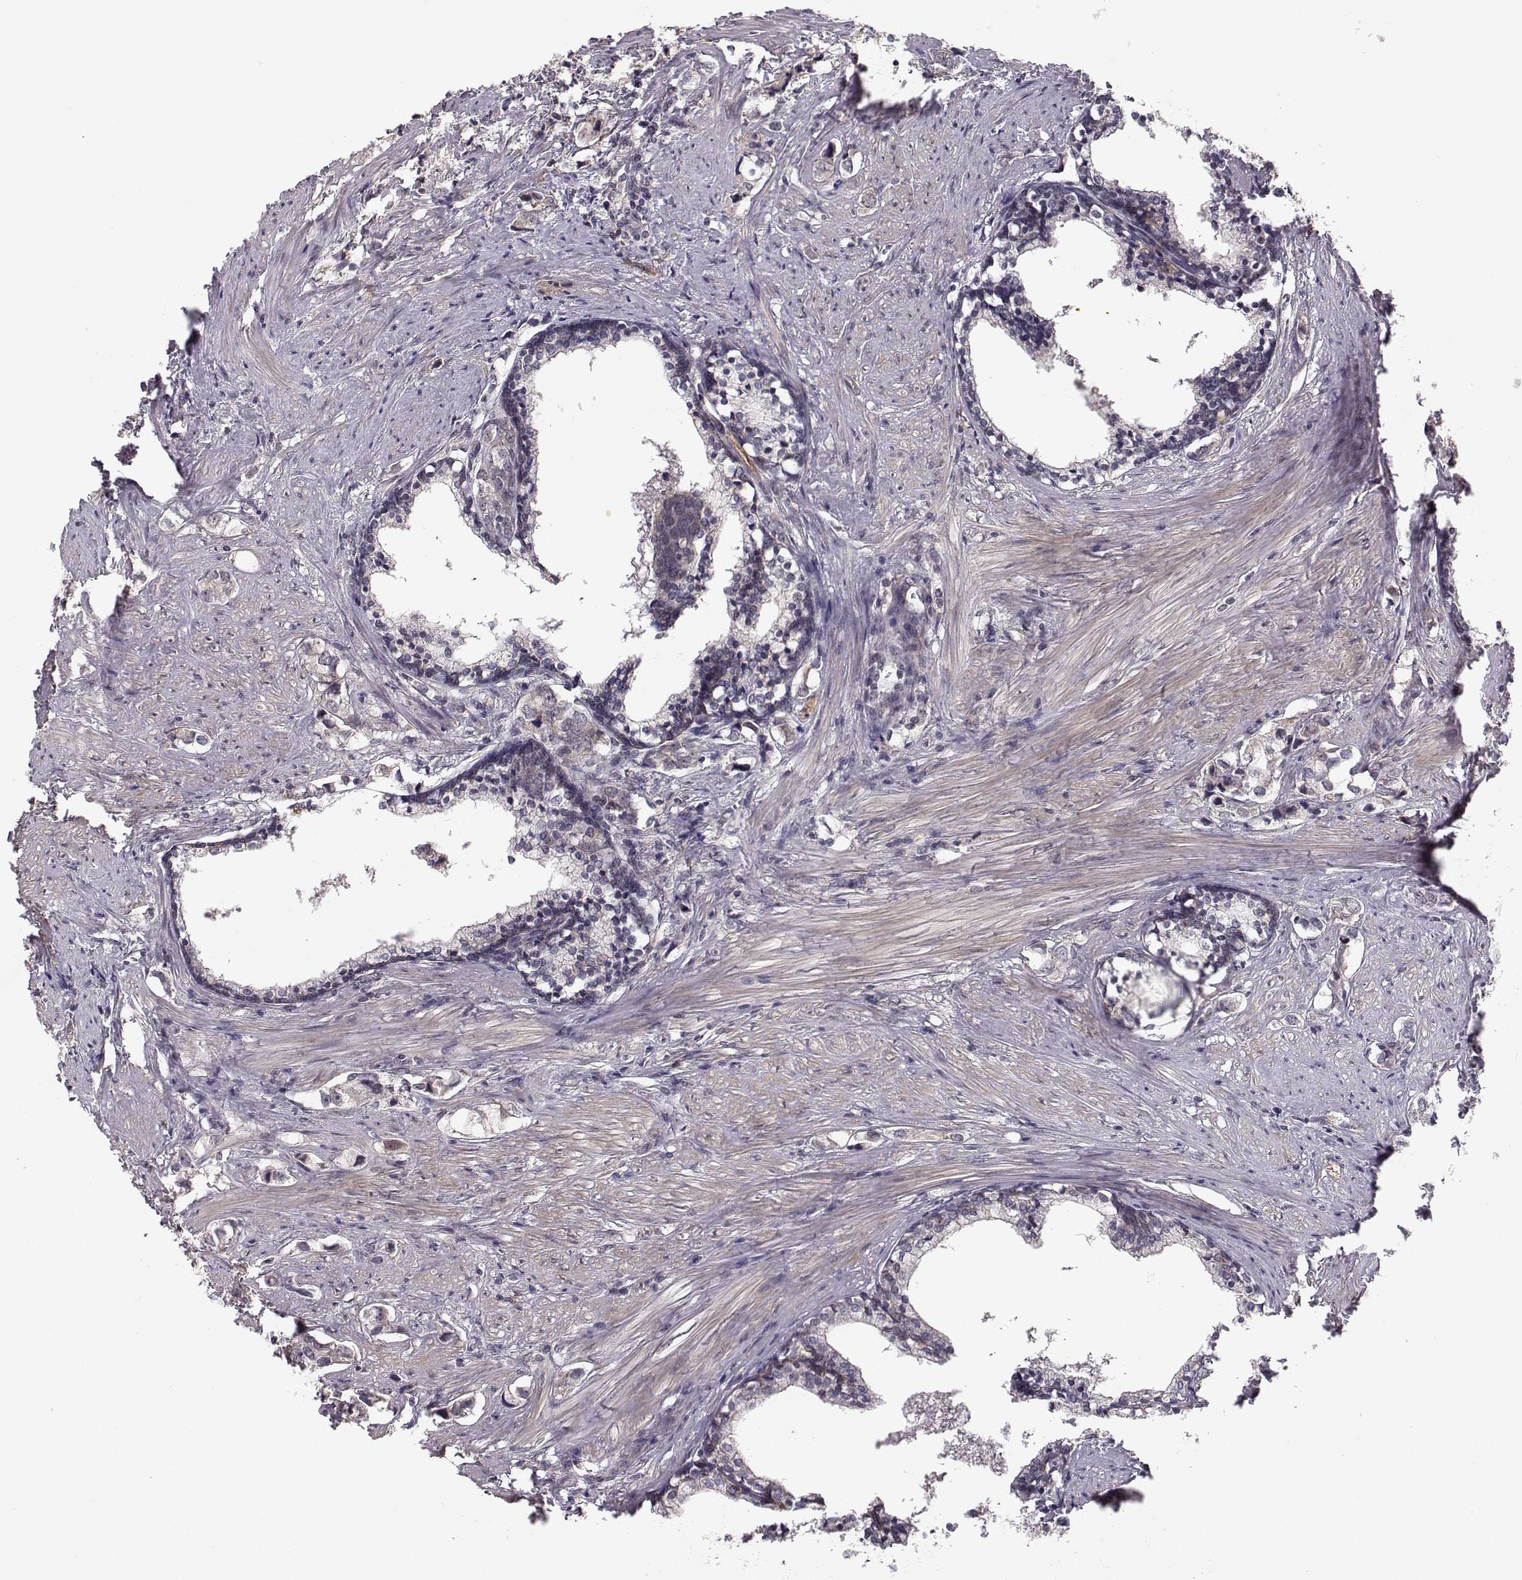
{"staining": {"intensity": "weak", "quantity": "<25%", "location": "cytoplasmic/membranous"}, "tissue": "prostate cancer", "cell_type": "Tumor cells", "image_type": "cancer", "snomed": [{"axis": "morphology", "description": "Adenocarcinoma, NOS"}, {"axis": "topography", "description": "Prostate and seminal vesicle, NOS"}], "caption": "High magnification brightfield microscopy of prostate cancer (adenocarcinoma) stained with DAB (3,3'-diaminobenzidine) (brown) and counterstained with hematoxylin (blue): tumor cells show no significant staining.", "gene": "PLEKHG3", "patient": {"sex": "male", "age": 63}}